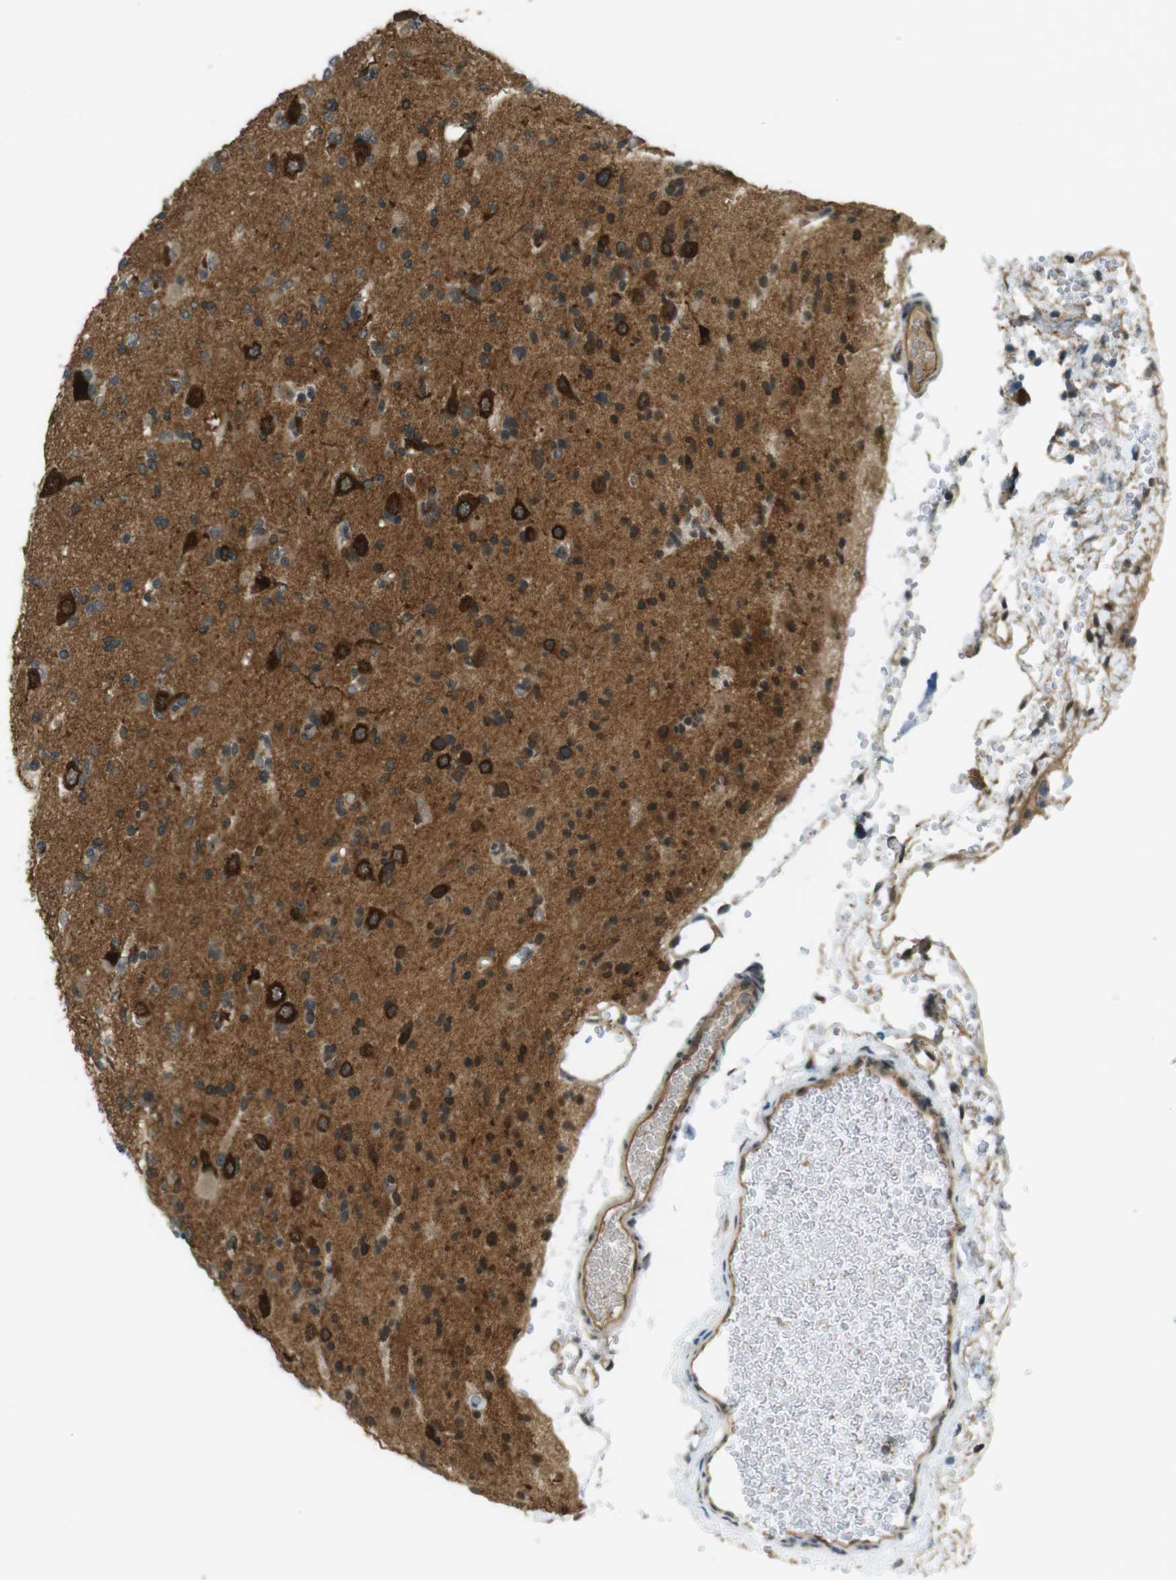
{"staining": {"intensity": "moderate", "quantity": "<25%", "location": "cytoplasmic/membranous"}, "tissue": "glioma", "cell_type": "Tumor cells", "image_type": "cancer", "snomed": [{"axis": "morphology", "description": "Glioma, malignant, Low grade"}, {"axis": "topography", "description": "Brain"}], "caption": "Tumor cells display low levels of moderate cytoplasmic/membranous expression in about <25% of cells in malignant glioma (low-grade).", "gene": "TIAM2", "patient": {"sex": "female", "age": 22}}